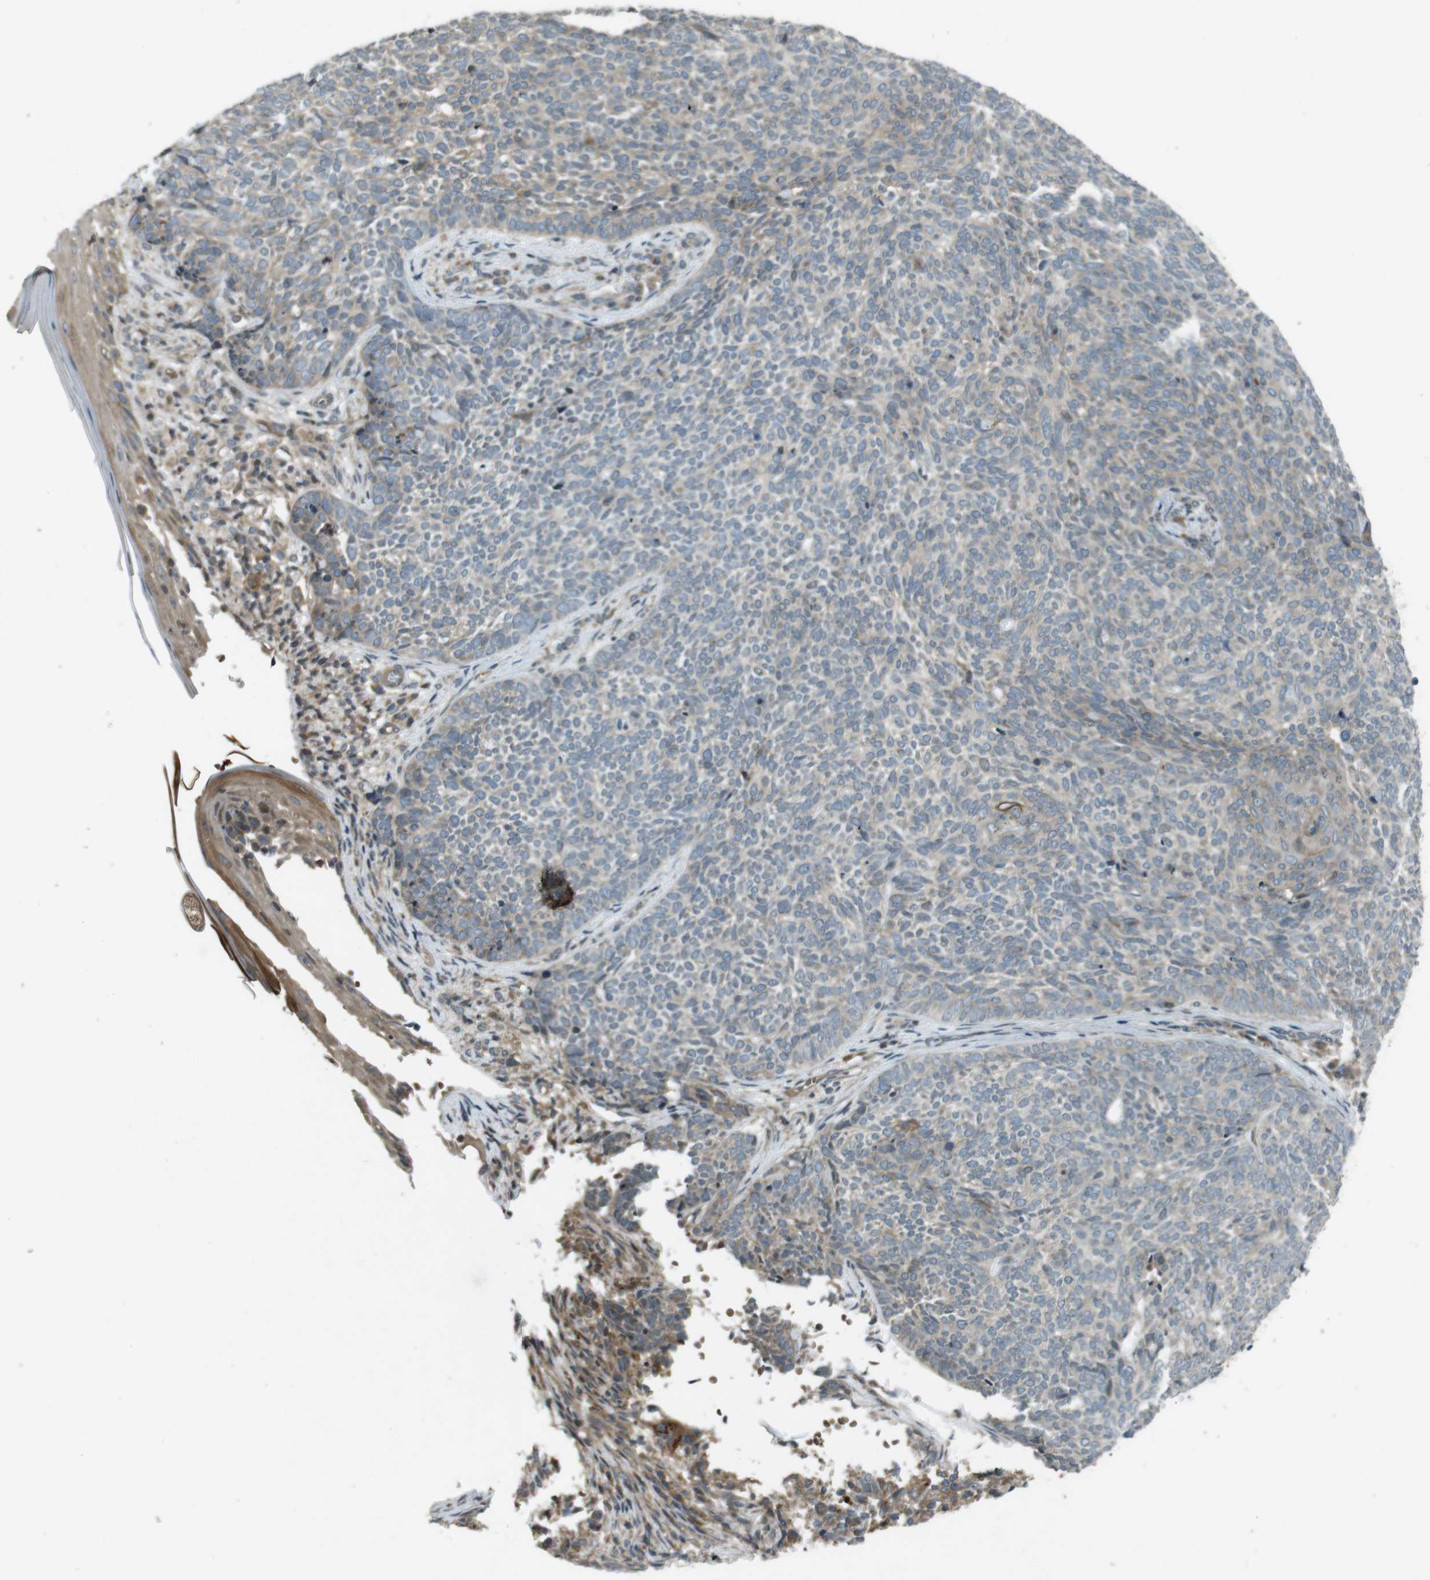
{"staining": {"intensity": "weak", "quantity": "25%-75%", "location": "cytoplasmic/membranous"}, "tissue": "skin cancer", "cell_type": "Tumor cells", "image_type": "cancer", "snomed": [{"axis": "morphology", "description": "Basal cell carcinoma"}, {"axis": "topography", "description": "Skin"}], "caption": "Immunohistochemistry (IHC) photomicrograph of neoplastic tissue: human skin cancer stained using immunohistochemistry displays low levels of weak protein expression localized specifically in the cytoplasmic/membranous of tumor cells, appearing as a cytoplasmic/membranous brown color.", "gene": "ZYX", "patient": {"sex": "female", "age": 84}}